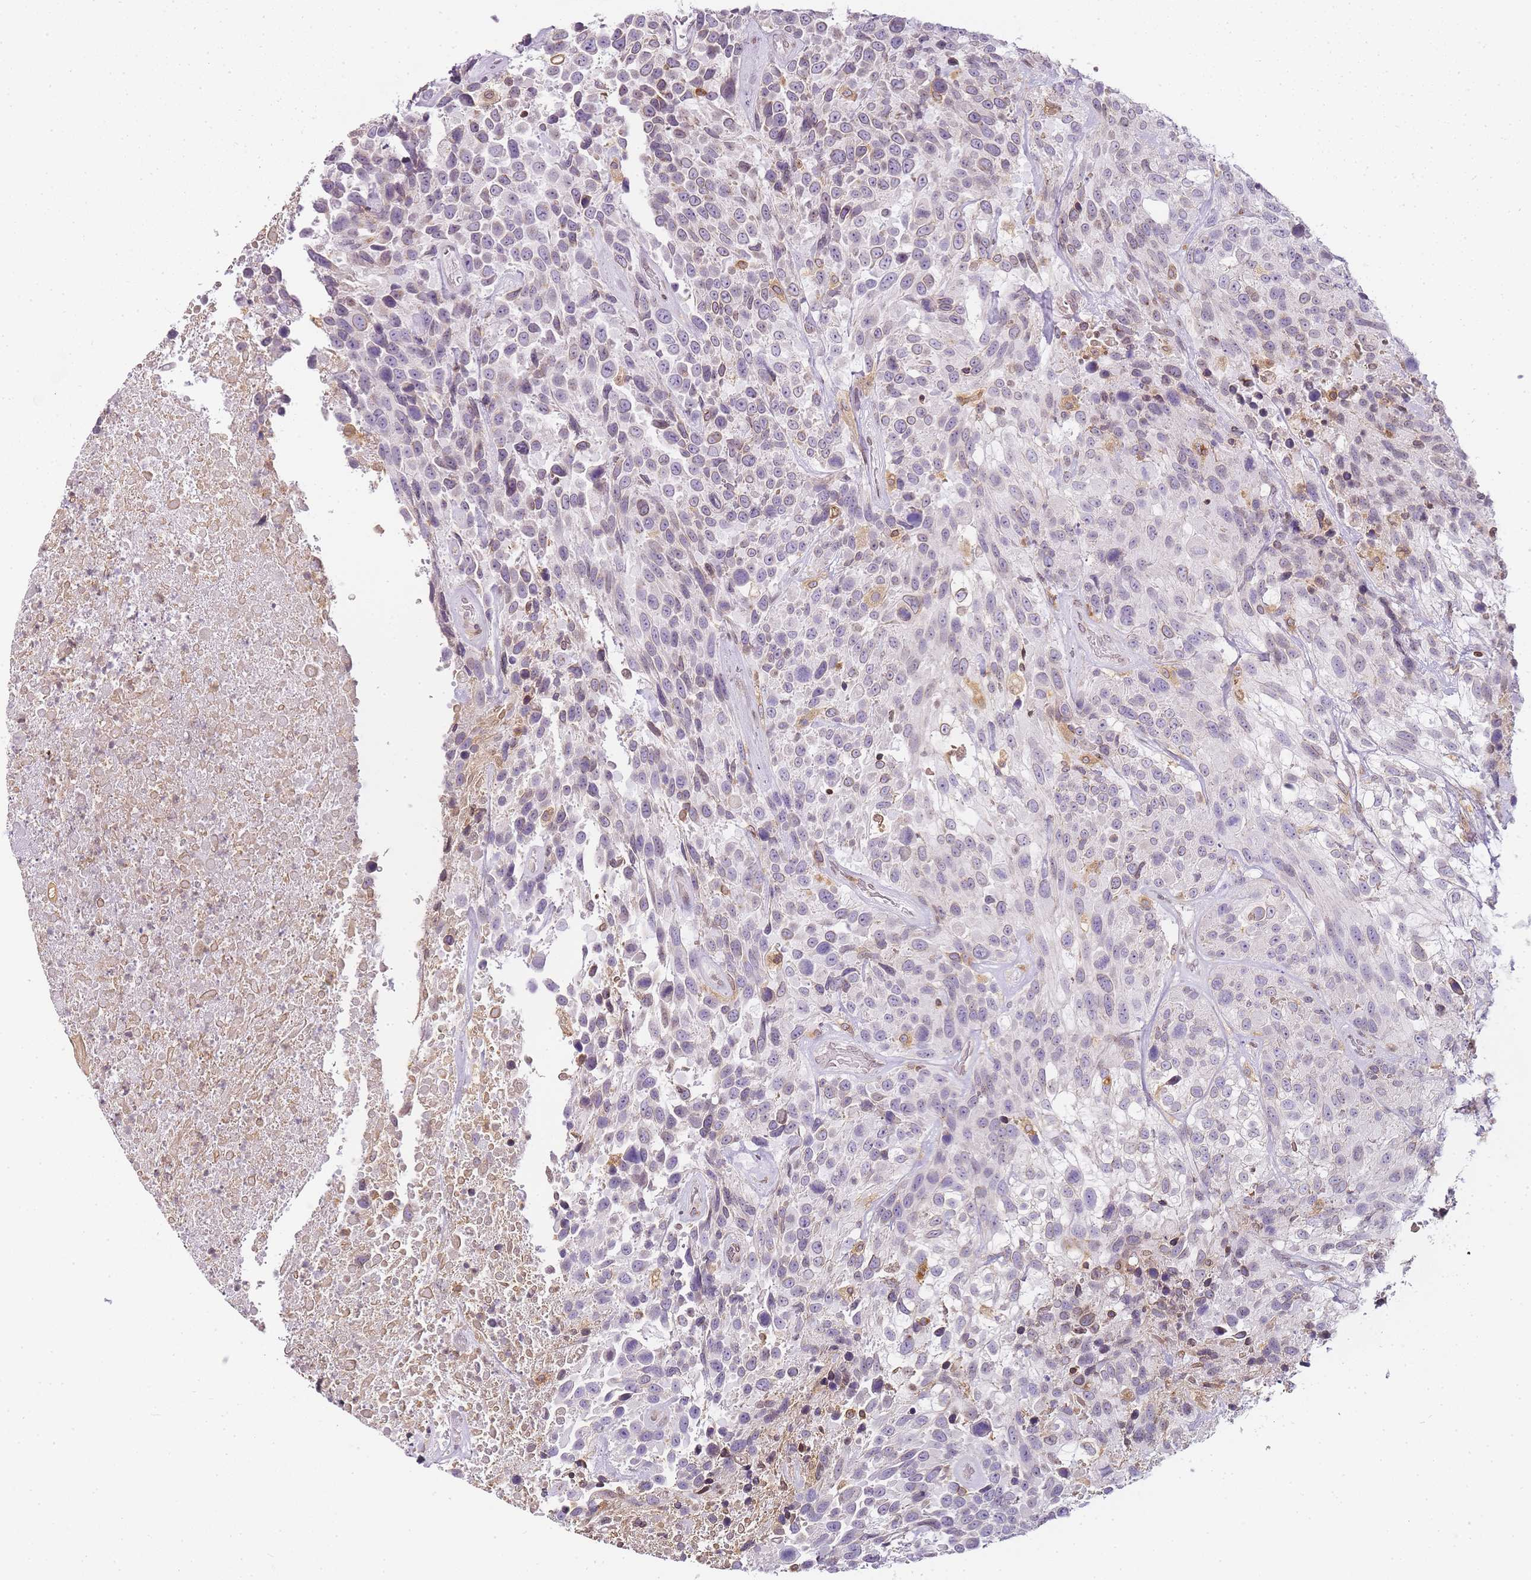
{"staining": {"intensity": "negative", "quantity": "none", "location": "none"}, "tissue": "urothelial cancer", "cell_type": "Tumor cells", "image_type": "cancer", "snomed": [{"axis": "morphology", "description": "Urothelial carcinoma, High grade"}, {"axis": "topography", "description": "Urinary bladder"}], "caption": "This is an immunohistochemistry (IHC) photomicrograph of human urothelial cancer. There is no positivity in tumor cells.", "gene": "JAKMIP1", "patient": {"sex": "female", "age": 70}}